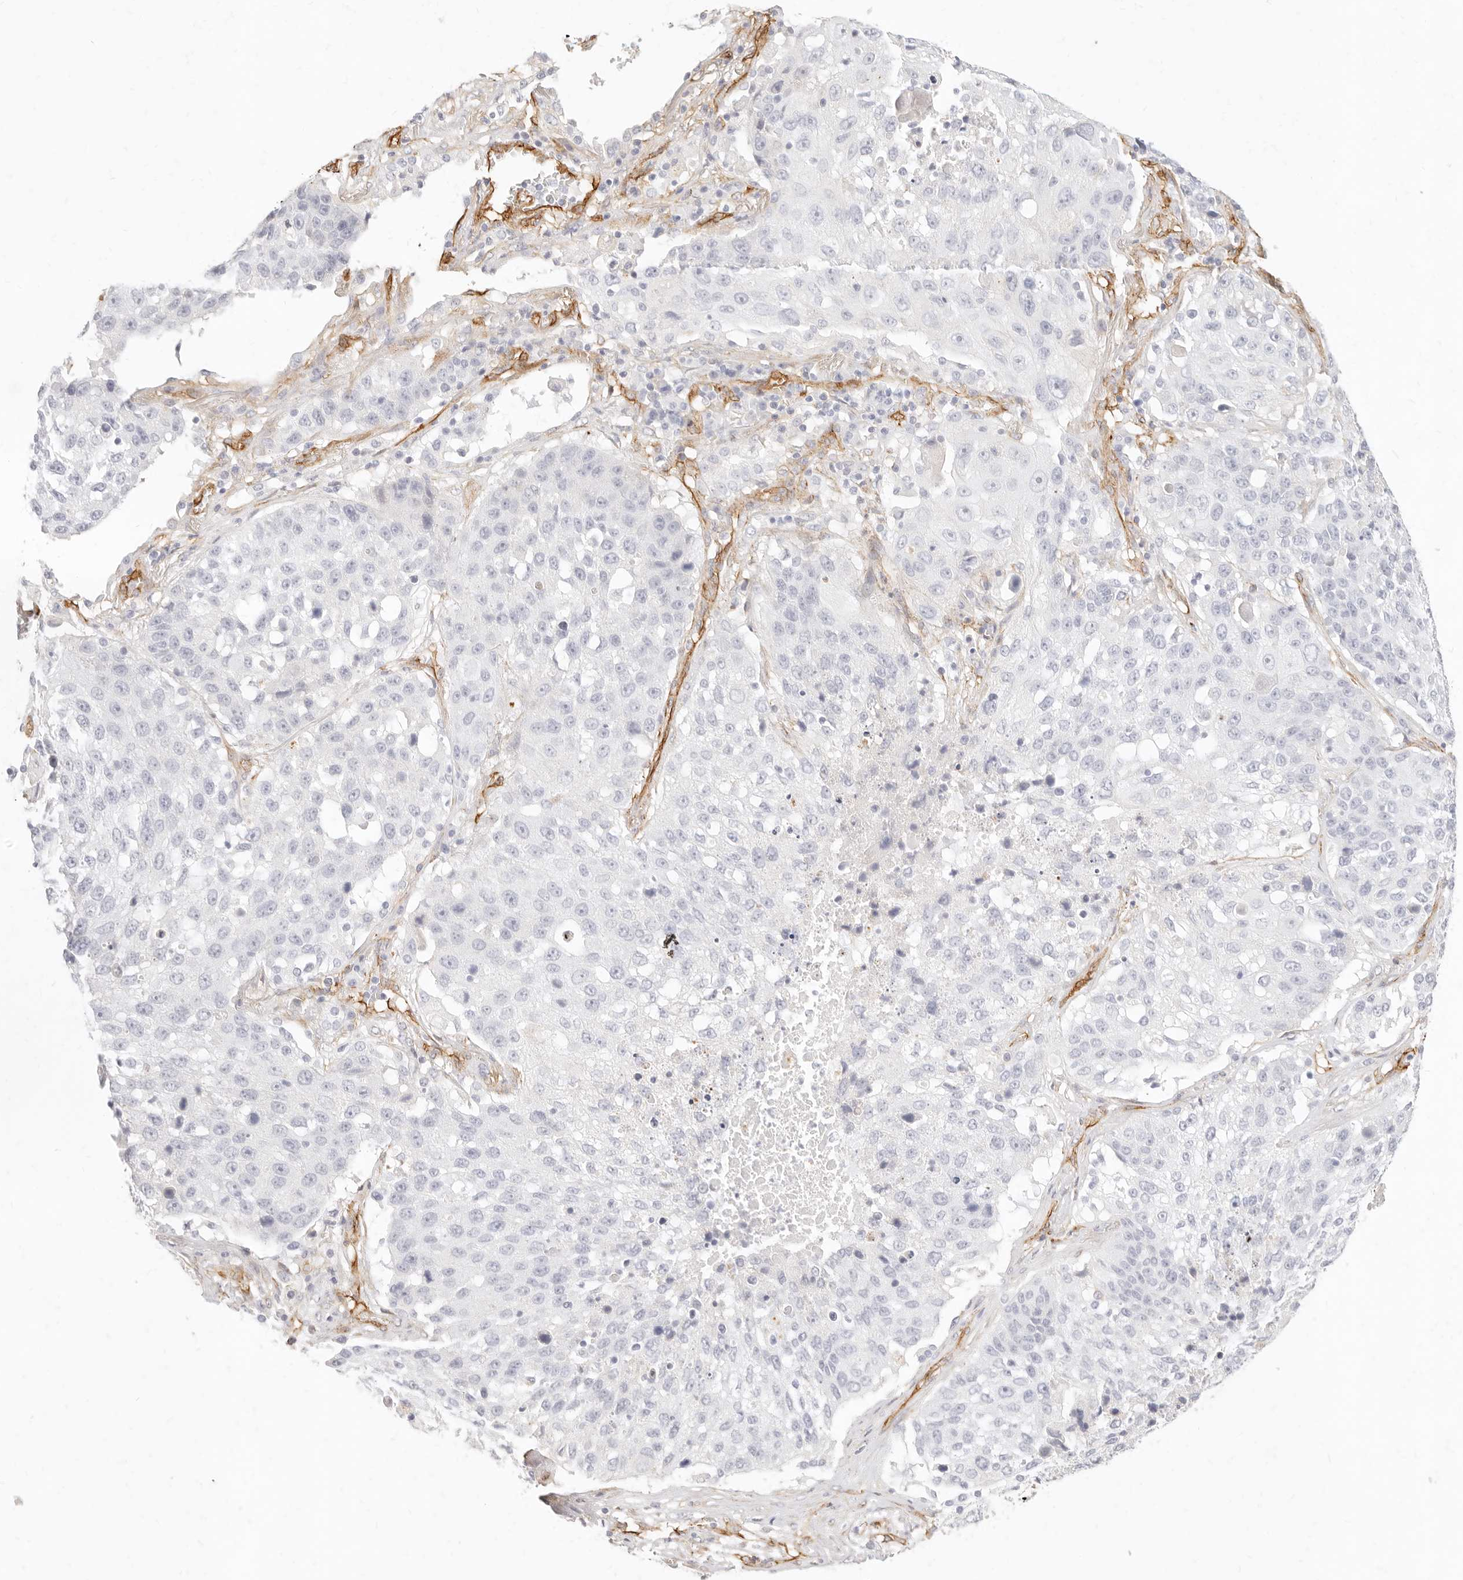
{"staining": {"intensity": "negative", "quantity": "none", "location": "none"}, "tissue": "lung cancer", "cell_type": "Tumor cells", "image_type": "cancer", "snomed": [{"axis": "morphology", "description": "Squamous cell carcinoma, NOS"}, {"axis": "topography", "description": "Lung"}], "caption": "An image of squamous cell carcinoma (lung) stained for a protein exhibits no brown staining in tumor cells.", "gene": "NUS1", "patient": {"sex": "male", "age": 61}}